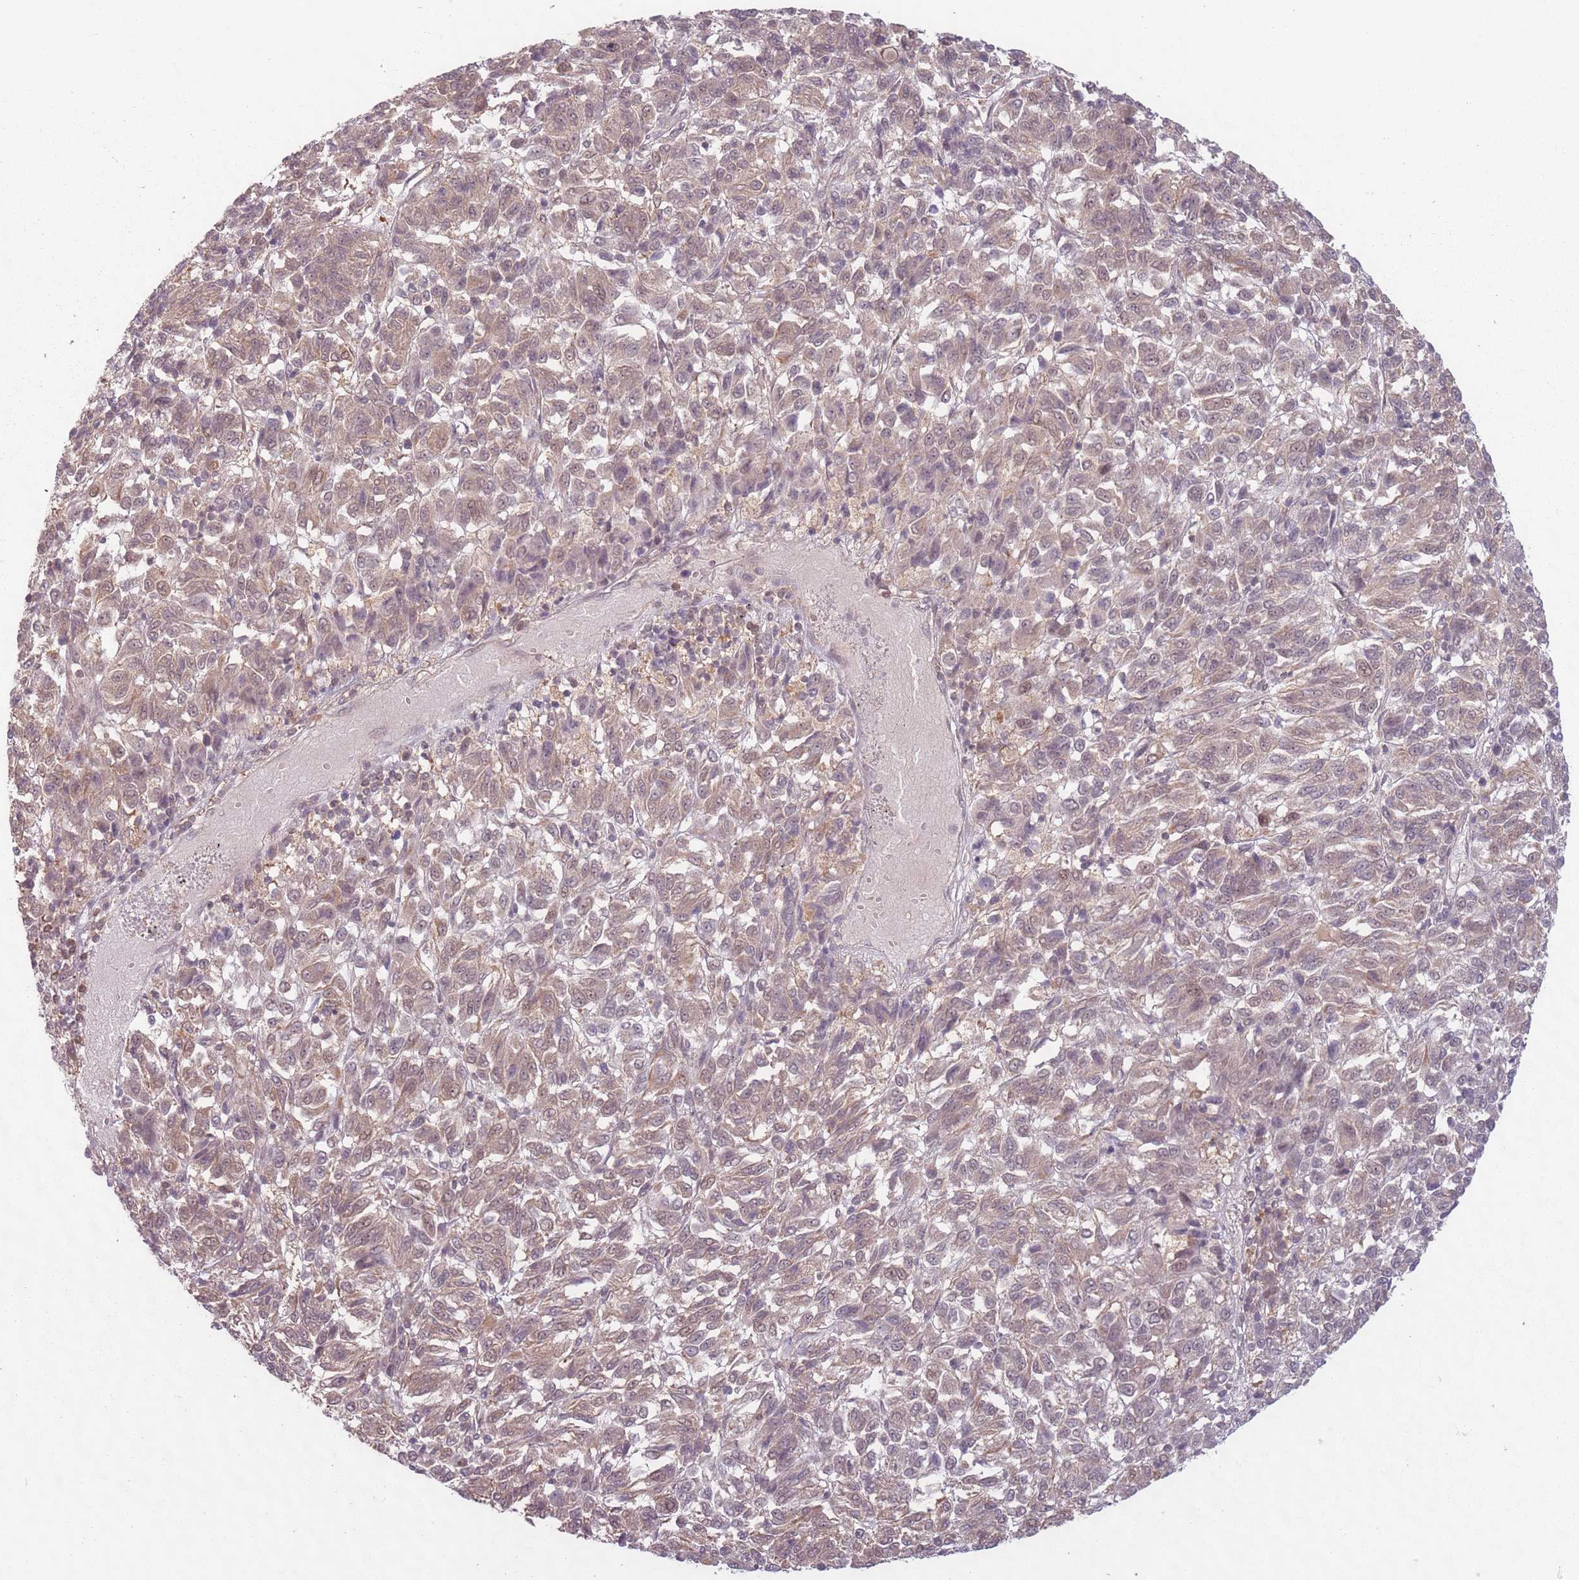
{"staining": {"intensity": "weak", "quantity": "25%-75%", "location": "cytoplasmic/membranous"}, "tissue": "melanoma", "cell_type": "Tumor cells", "image_type": "cancer", "snomed": [{"axis": "morphology", "description": "Malignant melanoma, Metastatic site"}, {"axis": "topography", "description": "Lung"}], "caption": "The micrograph demonstrates immunohistochemical staining of melanoma. There is weak cytoplasmic/membranous positivity is present in about 25%-75% of tumor cells.", "gene": "CCDC154", "patient": {"sex": "male", "age": 64}}